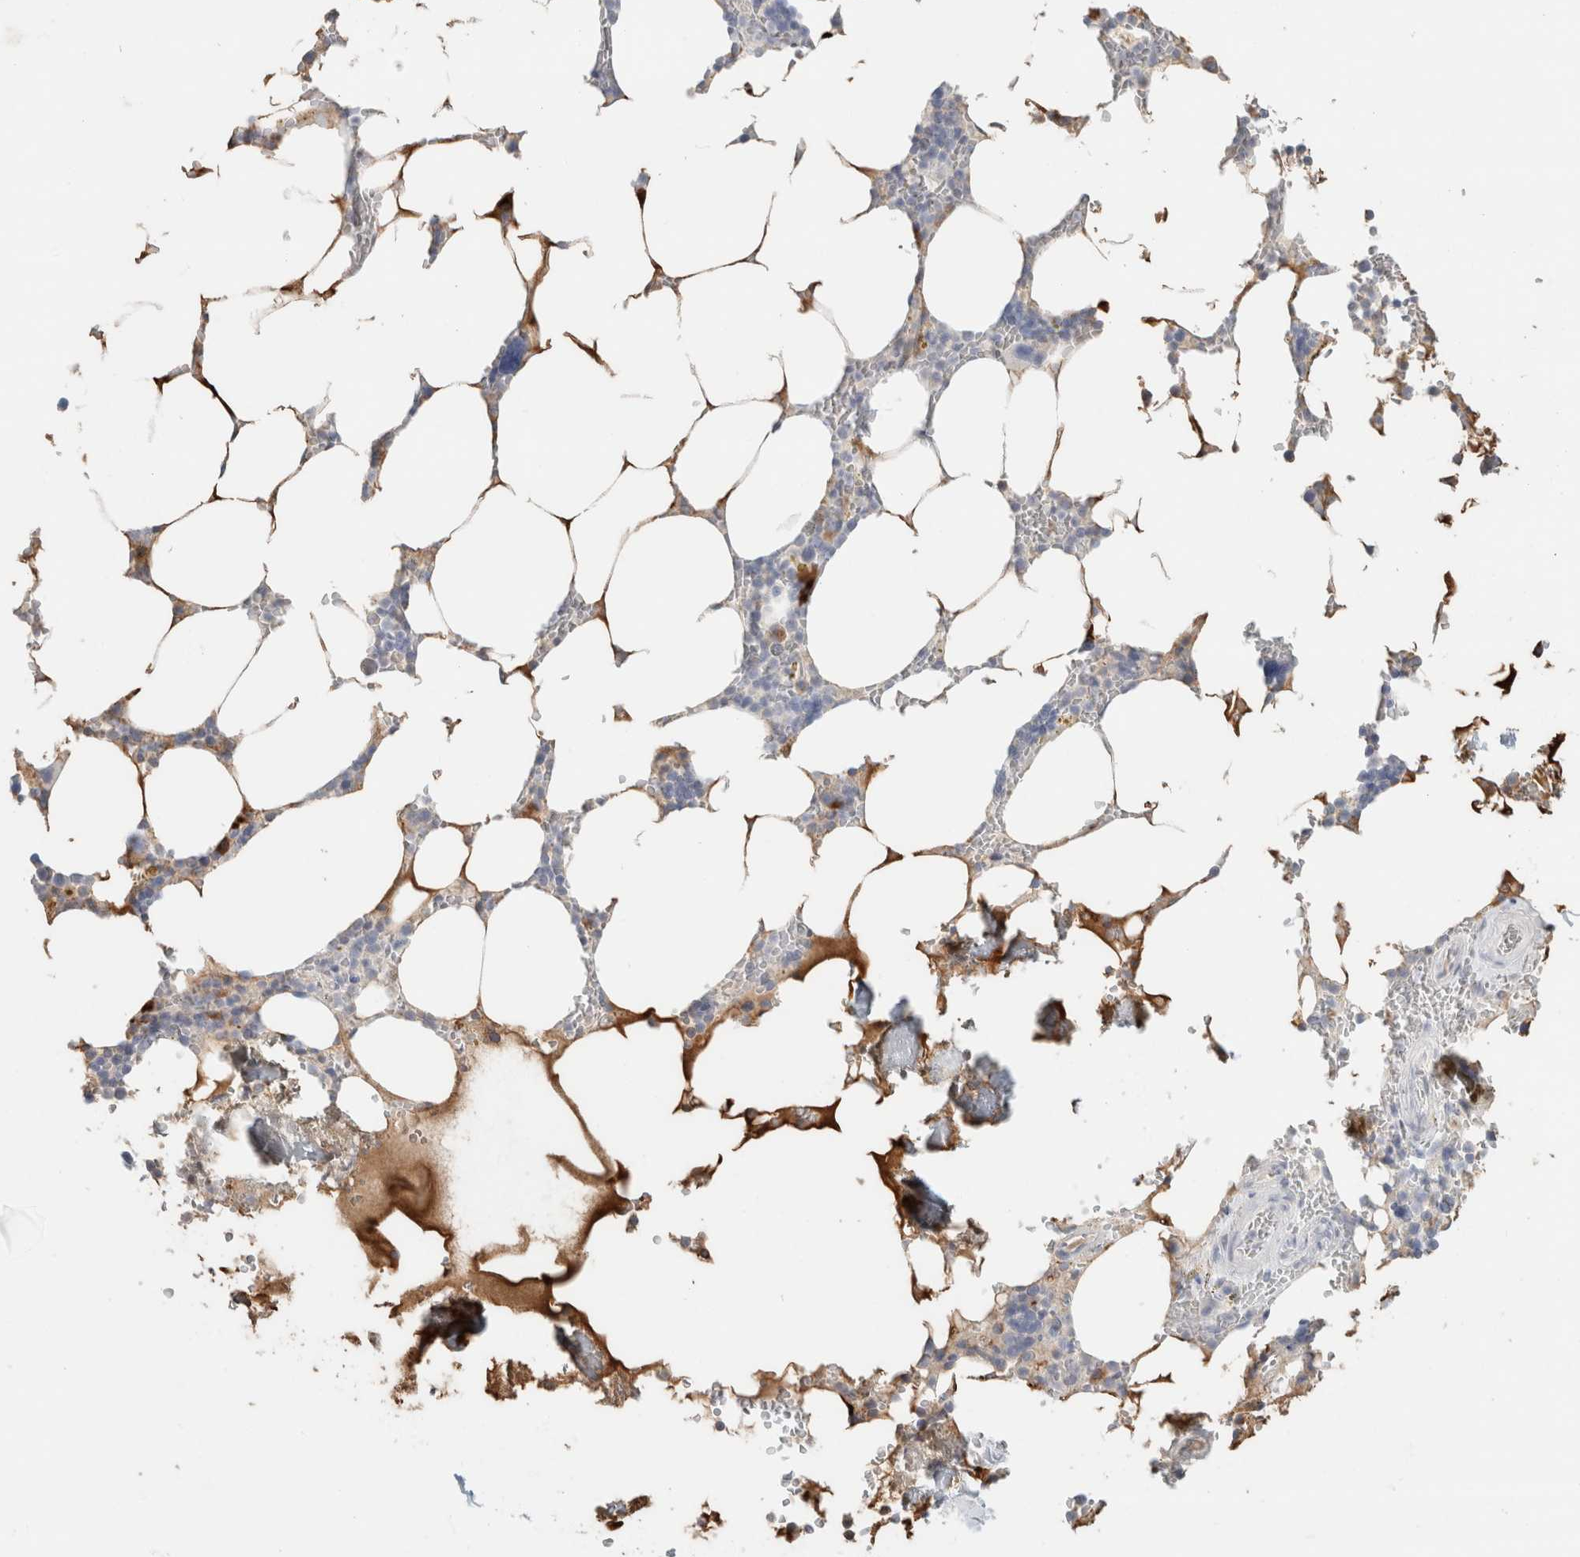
{"staining": {"intensity": "strong", "quantity": "<25%", "location": "cytoplasmic/membranous"}, "tissue": "bone marrow", "cell_type": "Hematopoietic cells", "image_type": "normal", "snomed": [{"axis": "morphology", "description": "Normal tissue, NOS"}, {"axis": "topography", "description": "Bone marrow"}], "caption": "This is a photomicrograph of immunohistochemistry (IHC) staining of benign bone marrow, which shows strong staining in the cytoplasmic/membranous of hematopoietic cells.", "gene": "IL6", "patient": {"sex": "male", "age": 70}}